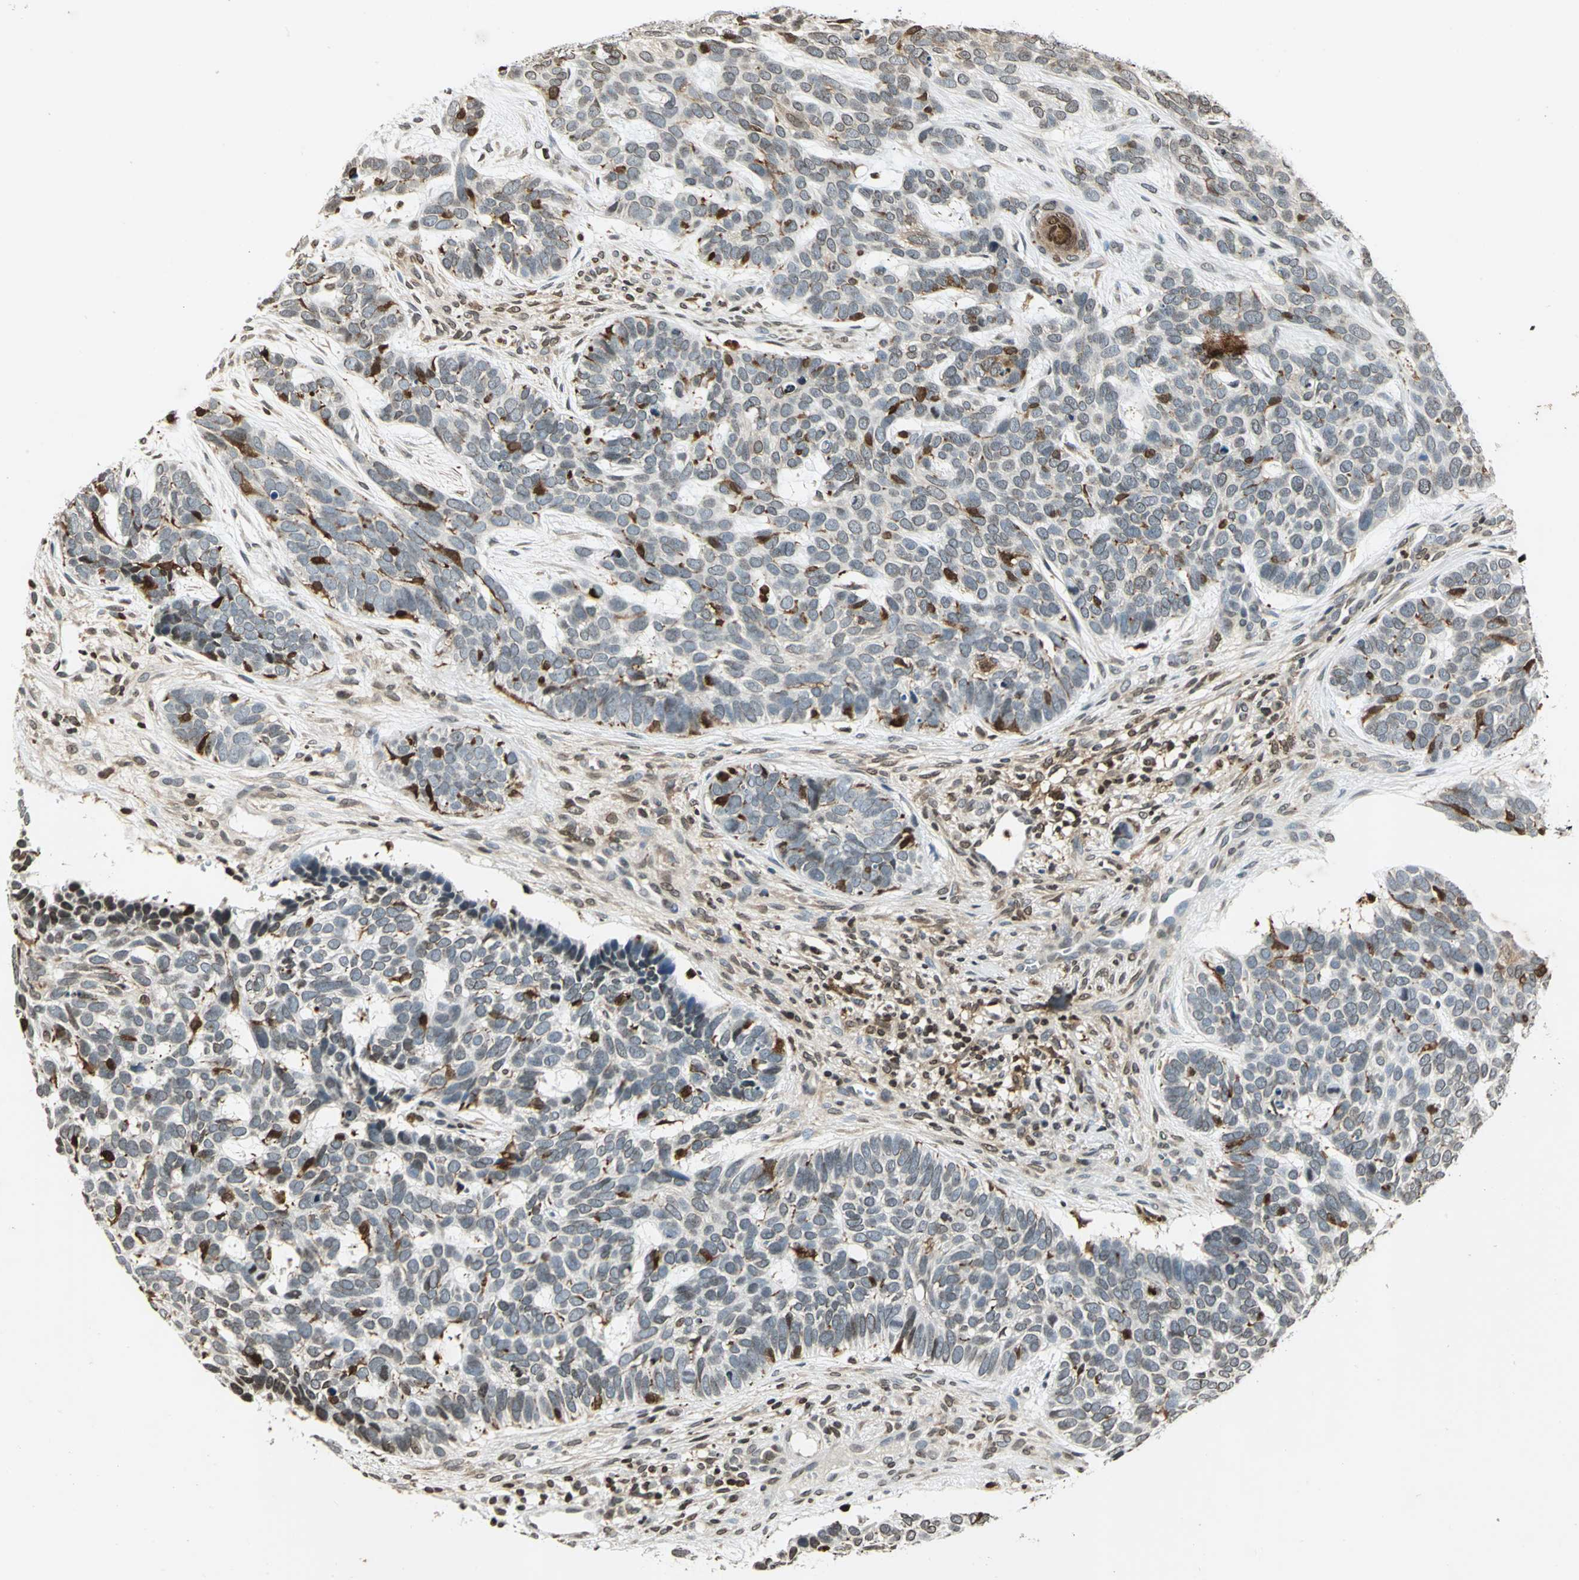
{"staining": {"intensity": "weak", "quantity": "25%-75%", "location": "cytoplasmic/membranous,nuclear"}, "tissue": "skin cancer", "cell_type": "Tumor cells", "image_type": "cancer", "snomed": [{"axis": "morphology", "description": "Basal cell carcinoma"}, {"axis": "topography", "description": "Skin"}], "caption": "There is low levels of weak cytoplasmic/membranous and nuclear positivity in tumor cells of basal cell carcinoma (skin), as demonstrated by immunohistochemical staining (brown color).", "gene": "LGALS3", "patient": {"sex": "male", "age": 87}}